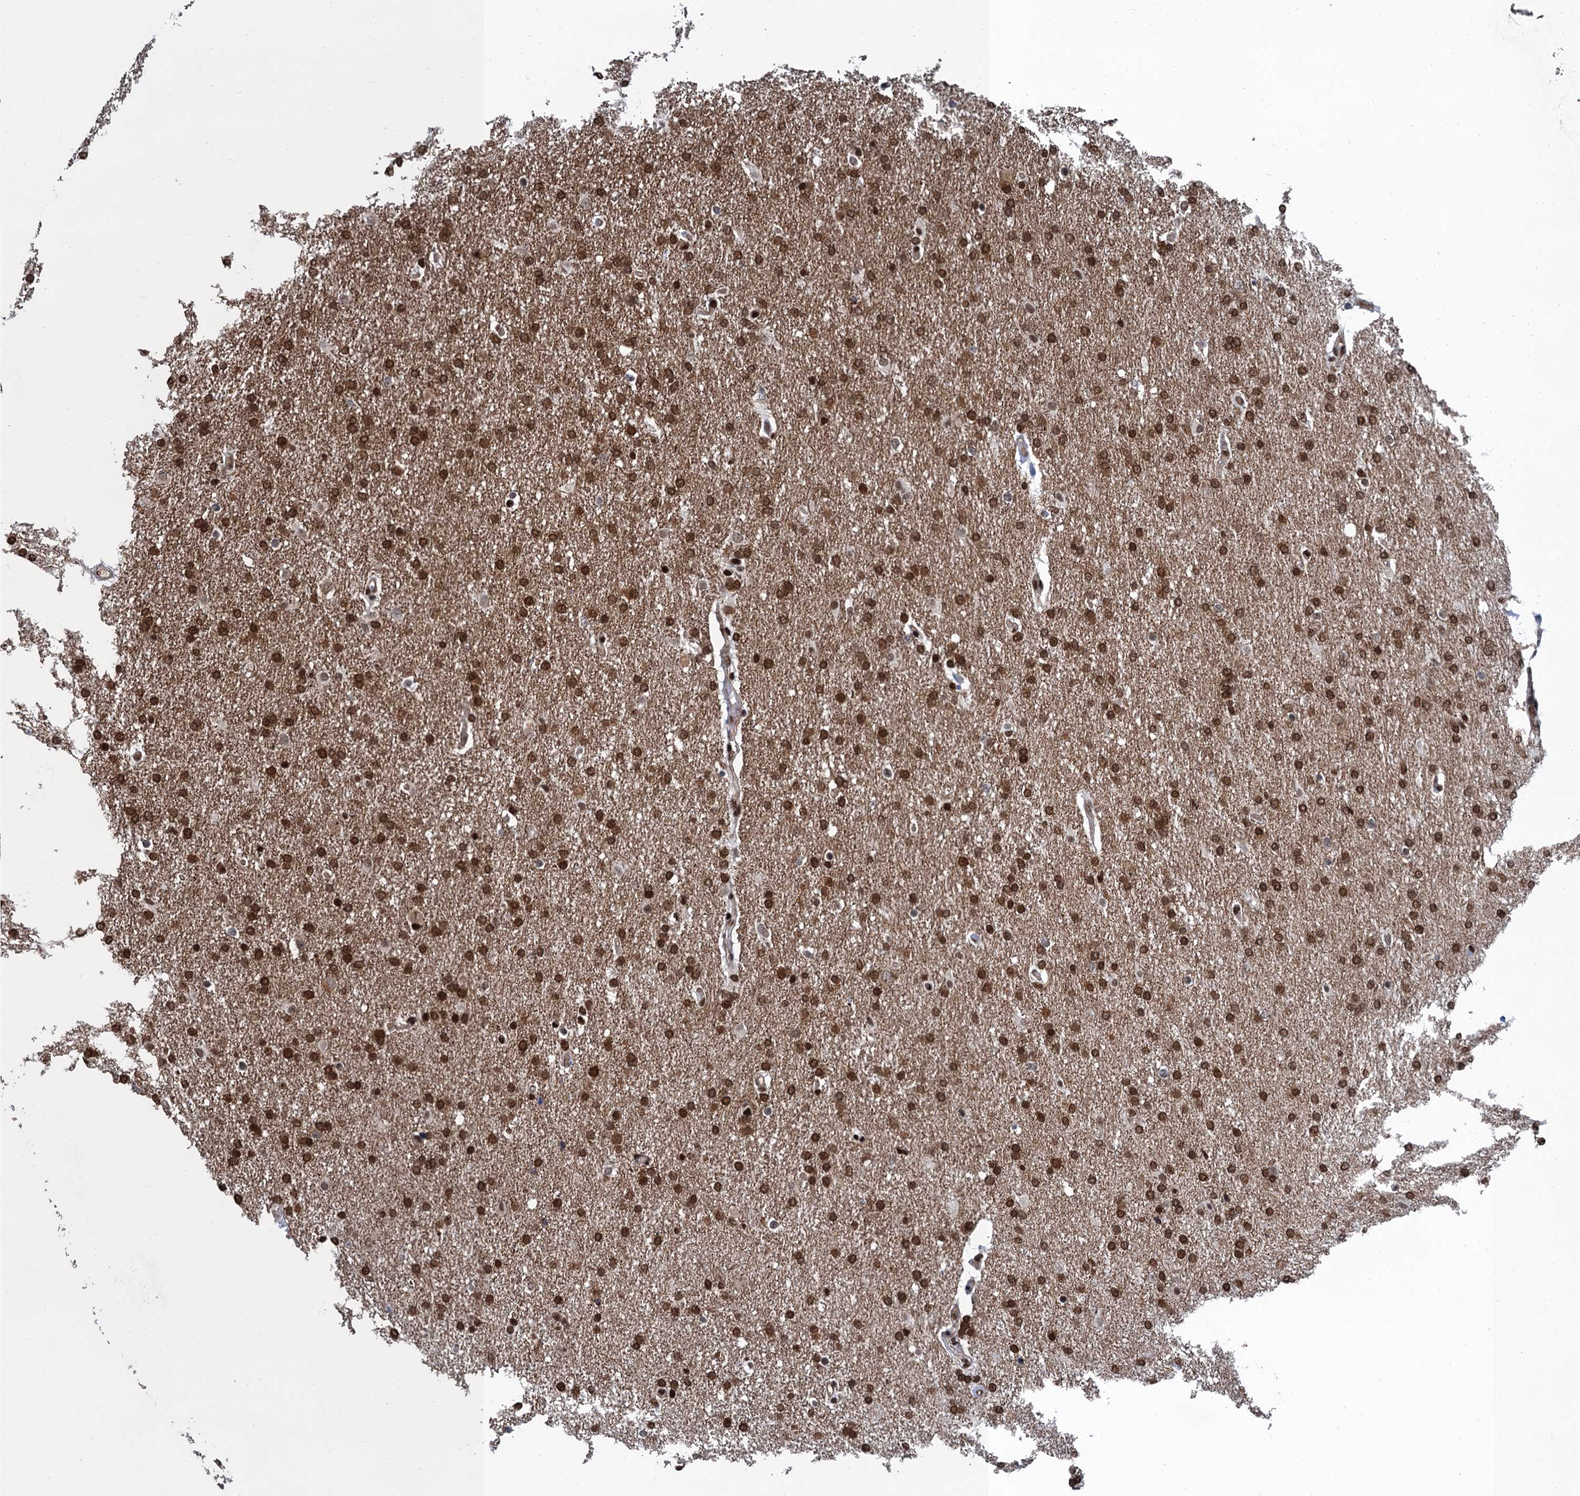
{"staining": {"intensity": "moderate", "quantity": ">75%", "location": "nuclear"}, "tissue": "glioma", "cell_type": "Tumor cells", "image_type": "cancer", "snomed": [{"axis": "morphology", "description": "Glioma, malignant, High grade"}, {"axis": "topography", "description": "Brain"}], "caption": "Immunohistochemistry micrograph of human malignant glioma (high-grade) stained for a protein (brown), which displays medium levels of moderate nuclear positivity in about >75% of tumor cells.", "gene": "PPP4R1", "patient": {"sex": "male", "age": 72}}